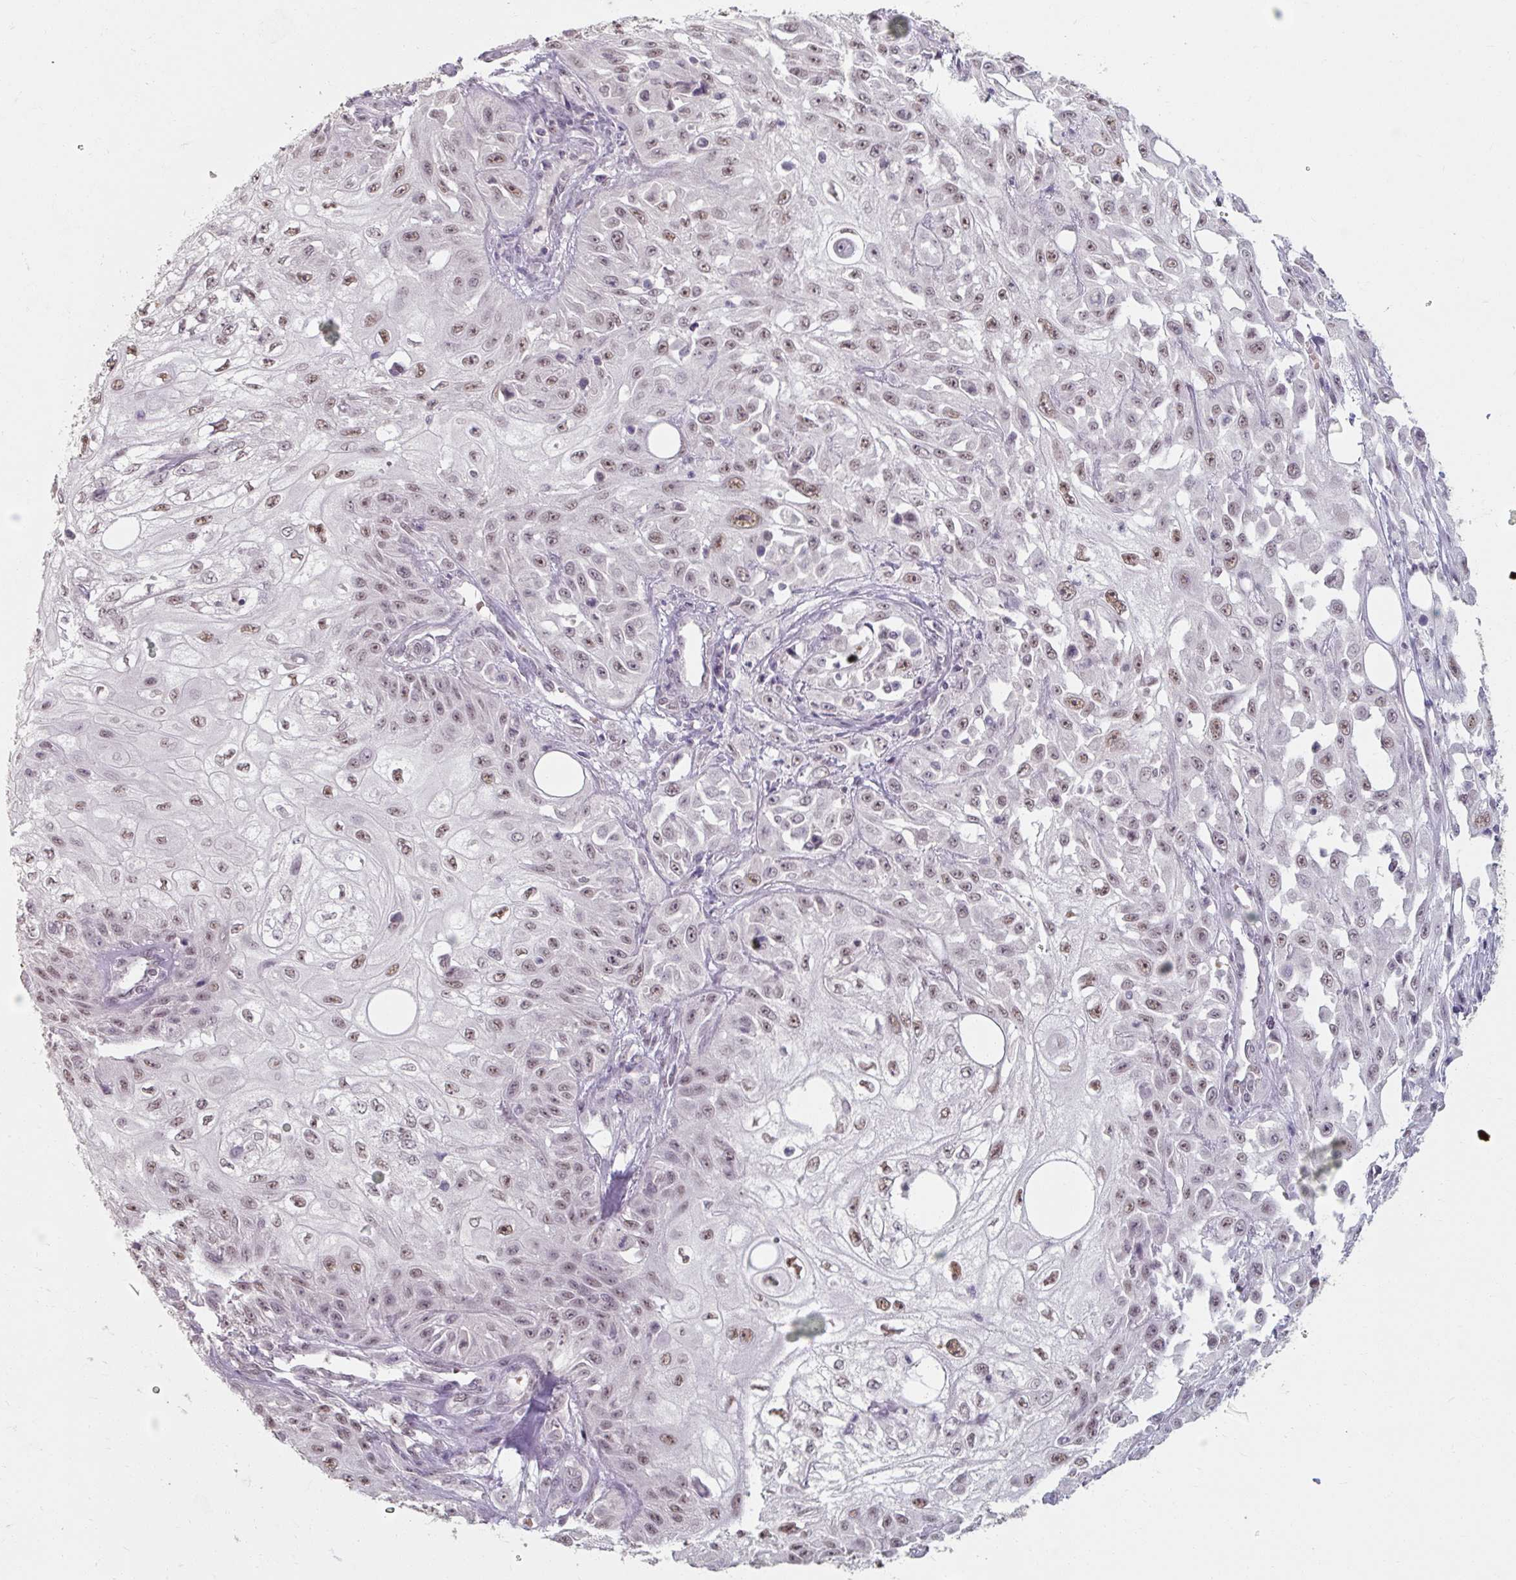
{"staining": {"intensity": "weak", "quantity": "25%-75%", "location": "nuclear"}, "tissue": "skin cancer", "cell_type": "Tumor cells", "image_type": "cancer", "snomed": [{"axis": "morphology", "description": "Squamous cell carcinoma, NOS"}, {"axis": "morphology", "description": "Squamous cell carcinoma, metastatic, NOS"}, {"axis": "topography", "description": "Skin"}, {"axis": "topography", "description": "Lymph node"}], "caption": "The photomicrograph displays staining of metastatic squamous cell carcinoma (skin), revealing weak nuclear protein positivity (brown color) within tumor cells.", "gene": "ZFTRAF1", "patient": {"sex": "male", "age": 75}}